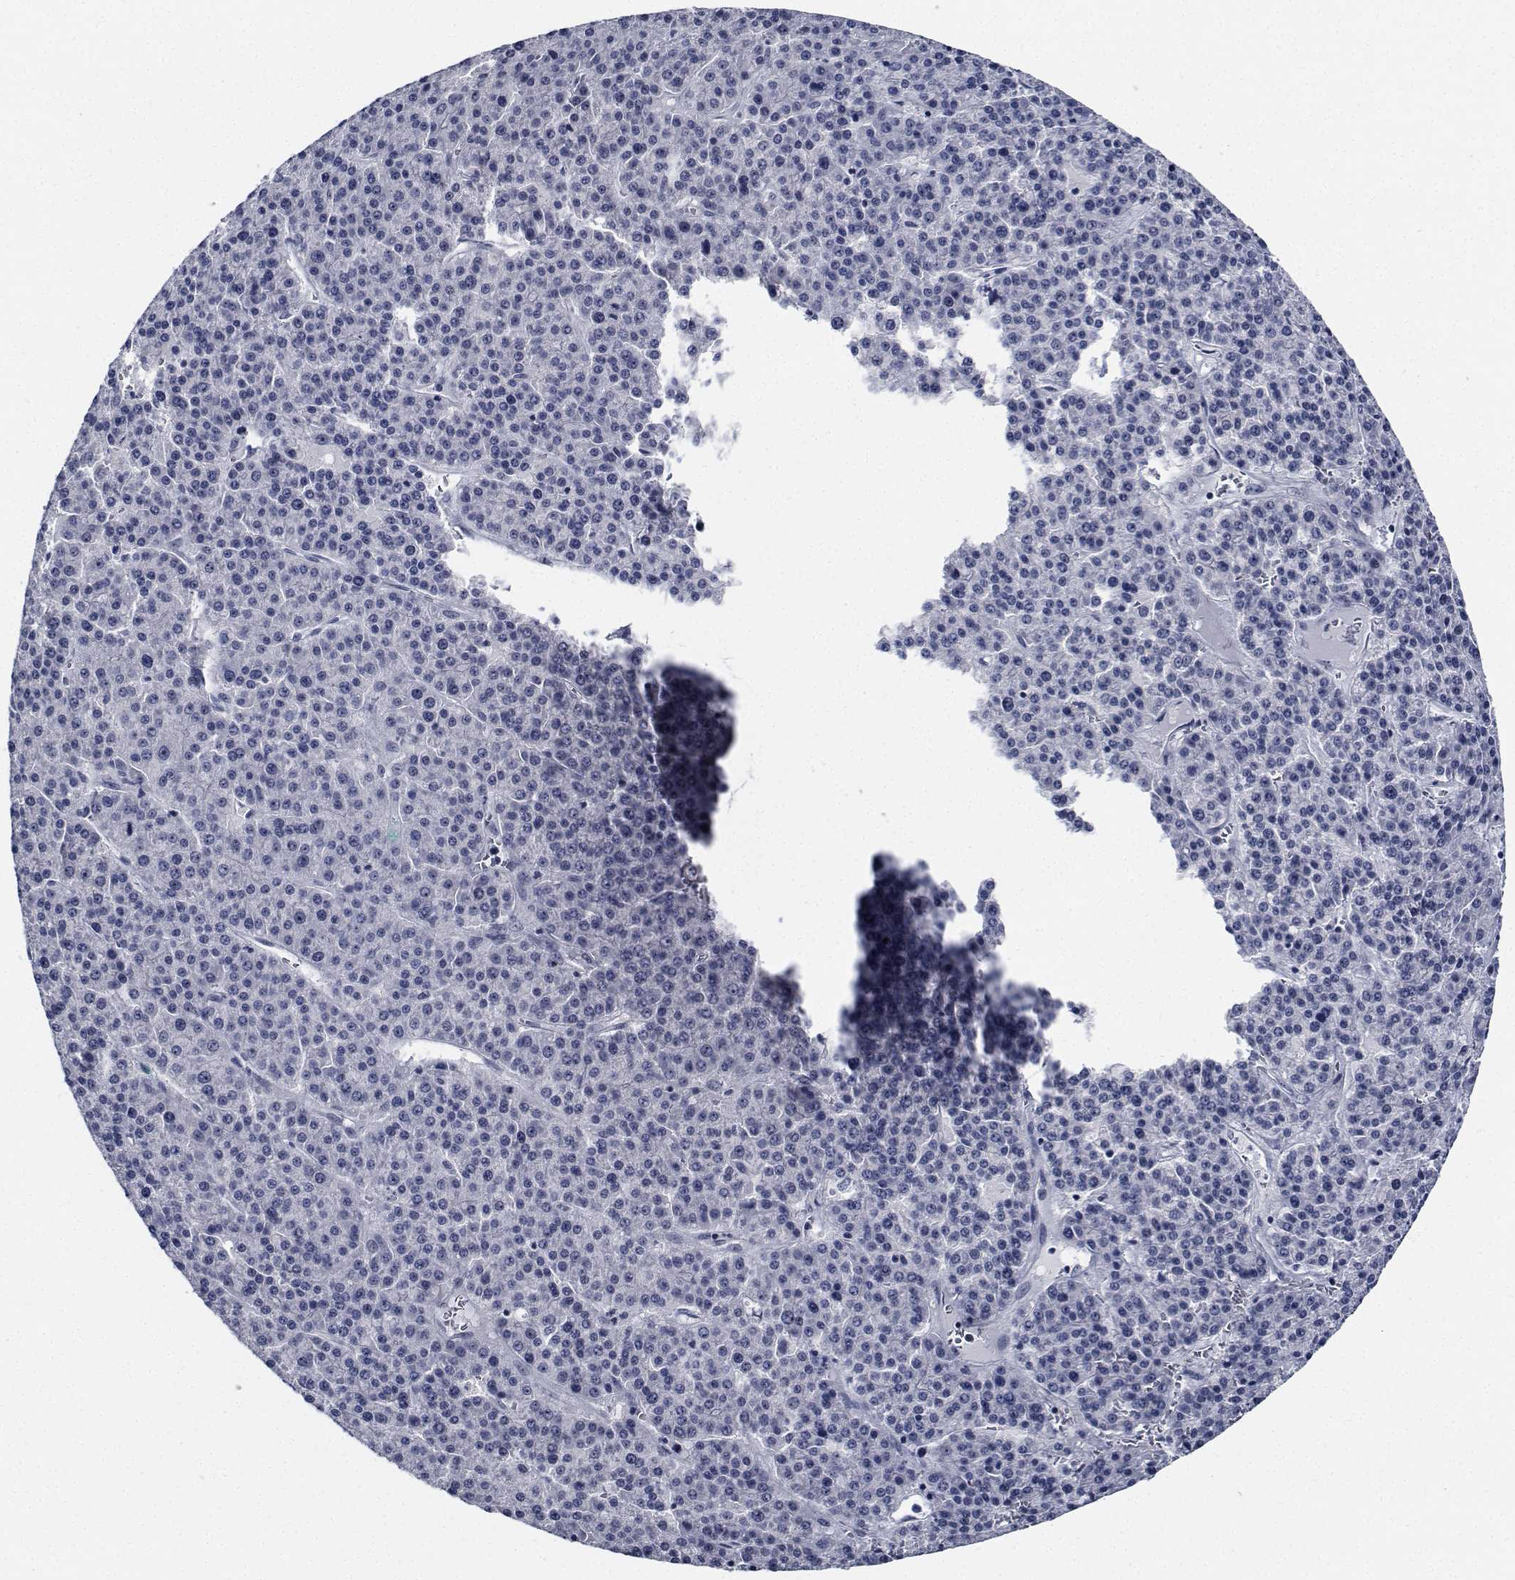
{"staining": {"intensity": "negative", "quantity": "none", "location": "none"}, "tissue": "liver cancer", "cell_type": "Tumor cells", "image_type": "cancer", "snomed": [{"axis": "morphology", "description": "Carcinoma, Hepatocellular, NOS"}, {"axis": "topography", "description": "Liver"}], "caption": "The image reveals no staining of tumor cells in hepatocellular carcinoma (liver).", "gene": "NVL", "patient": {"sex": "female", "age": 58}}